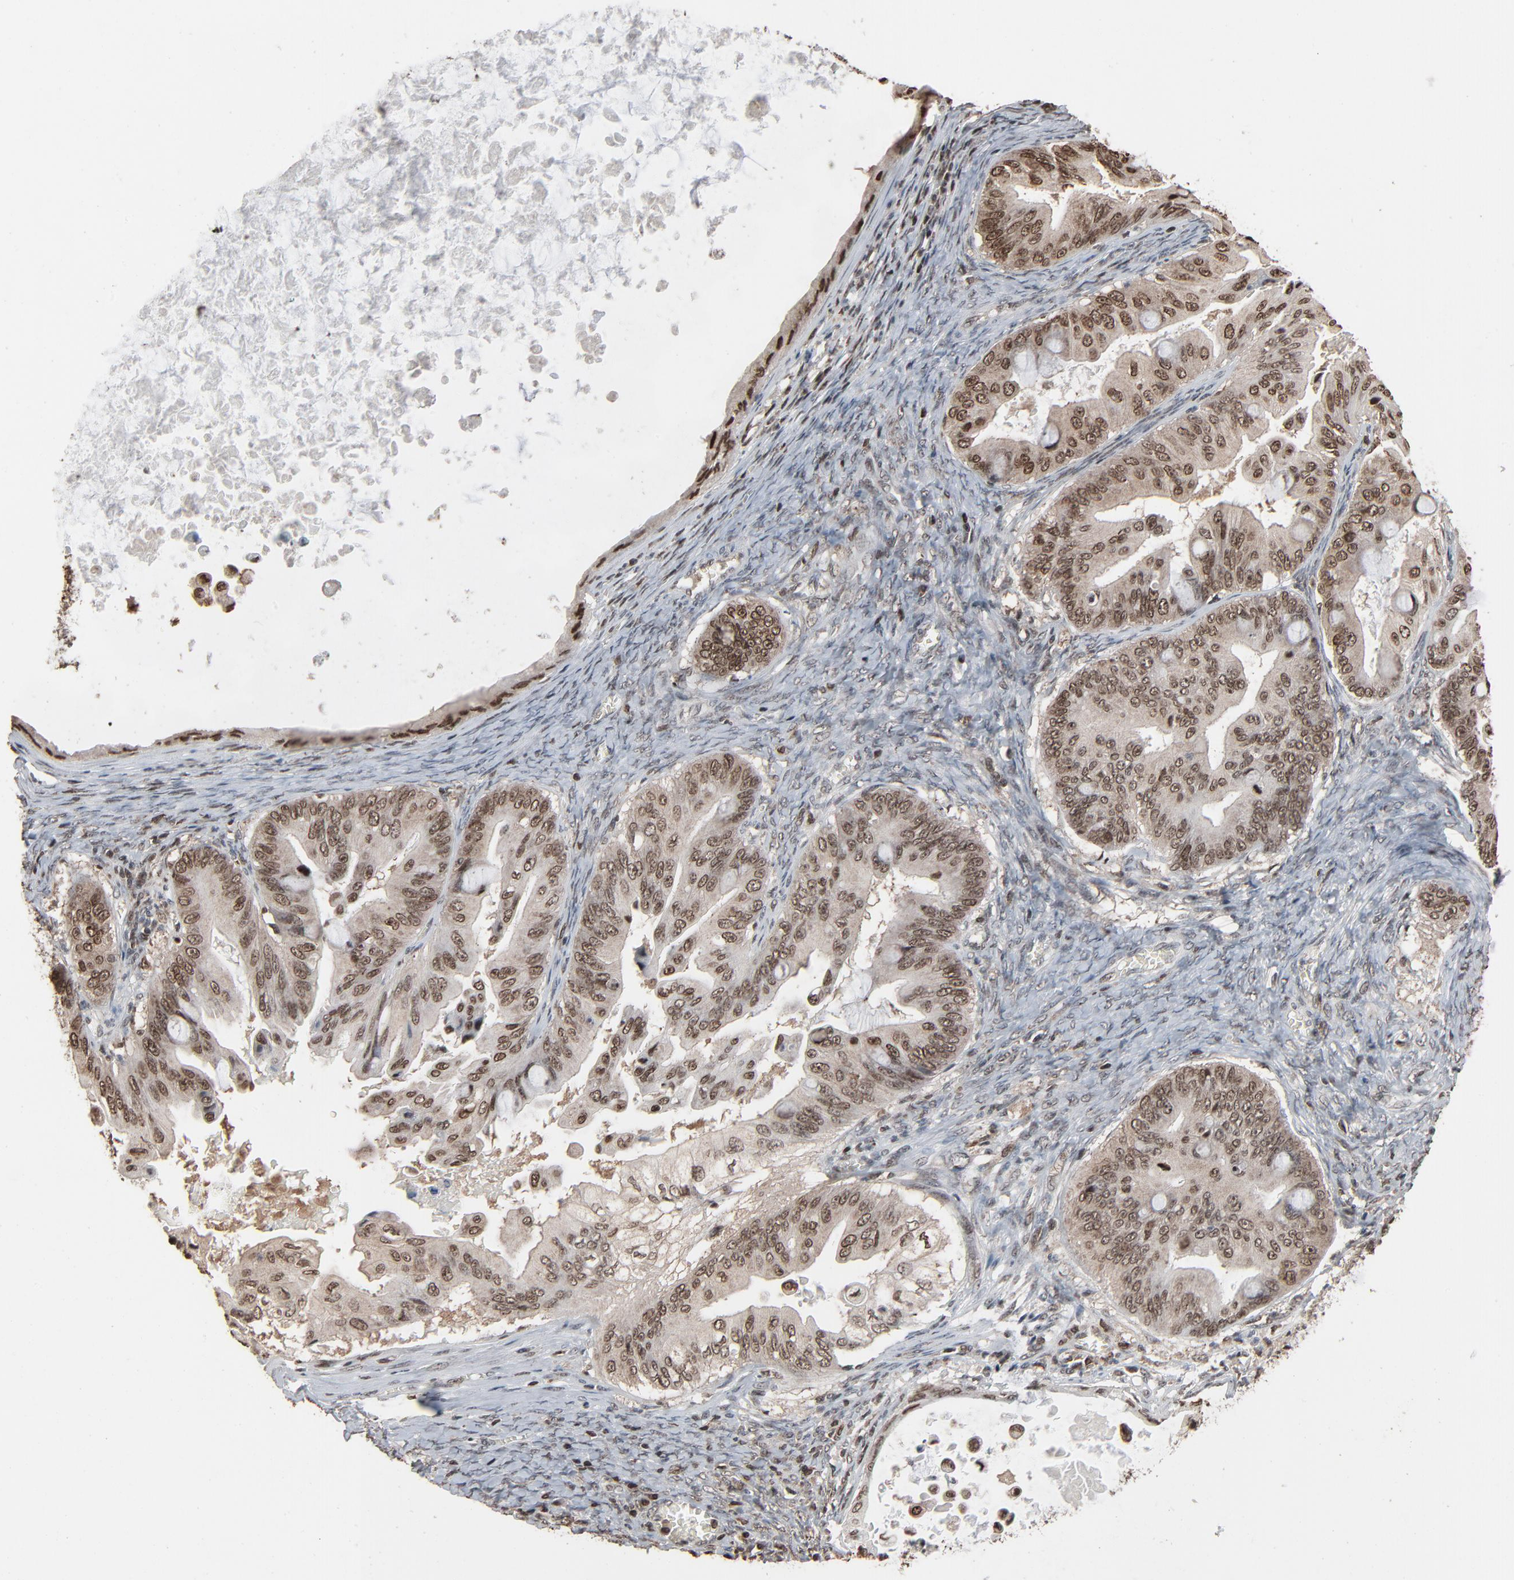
{"staining": {"intensity": "moderate", "quantity": ">75%", "location": "nuclear"}, "tissue": "ovarian cancer", "cell_type": "Tumor cells", "image_type": "cancer", "snomed": [{"axis": "morphology", "description": "Cystadenocarcinoma, mucinous, NOS"}, {"axis": "topography", "description": "Ovary"}], "caption": "A photomicrograph of human ovarian cancer (mucinous cystadenocarcinoma) stained for a protein shows moderate nuclear brown staining in tumor cells. (Brightfield microscopy of DAB IHC at high magnification).", "gene": "RPS6KA3", "patient": {"sex": "female", "age": 37}}